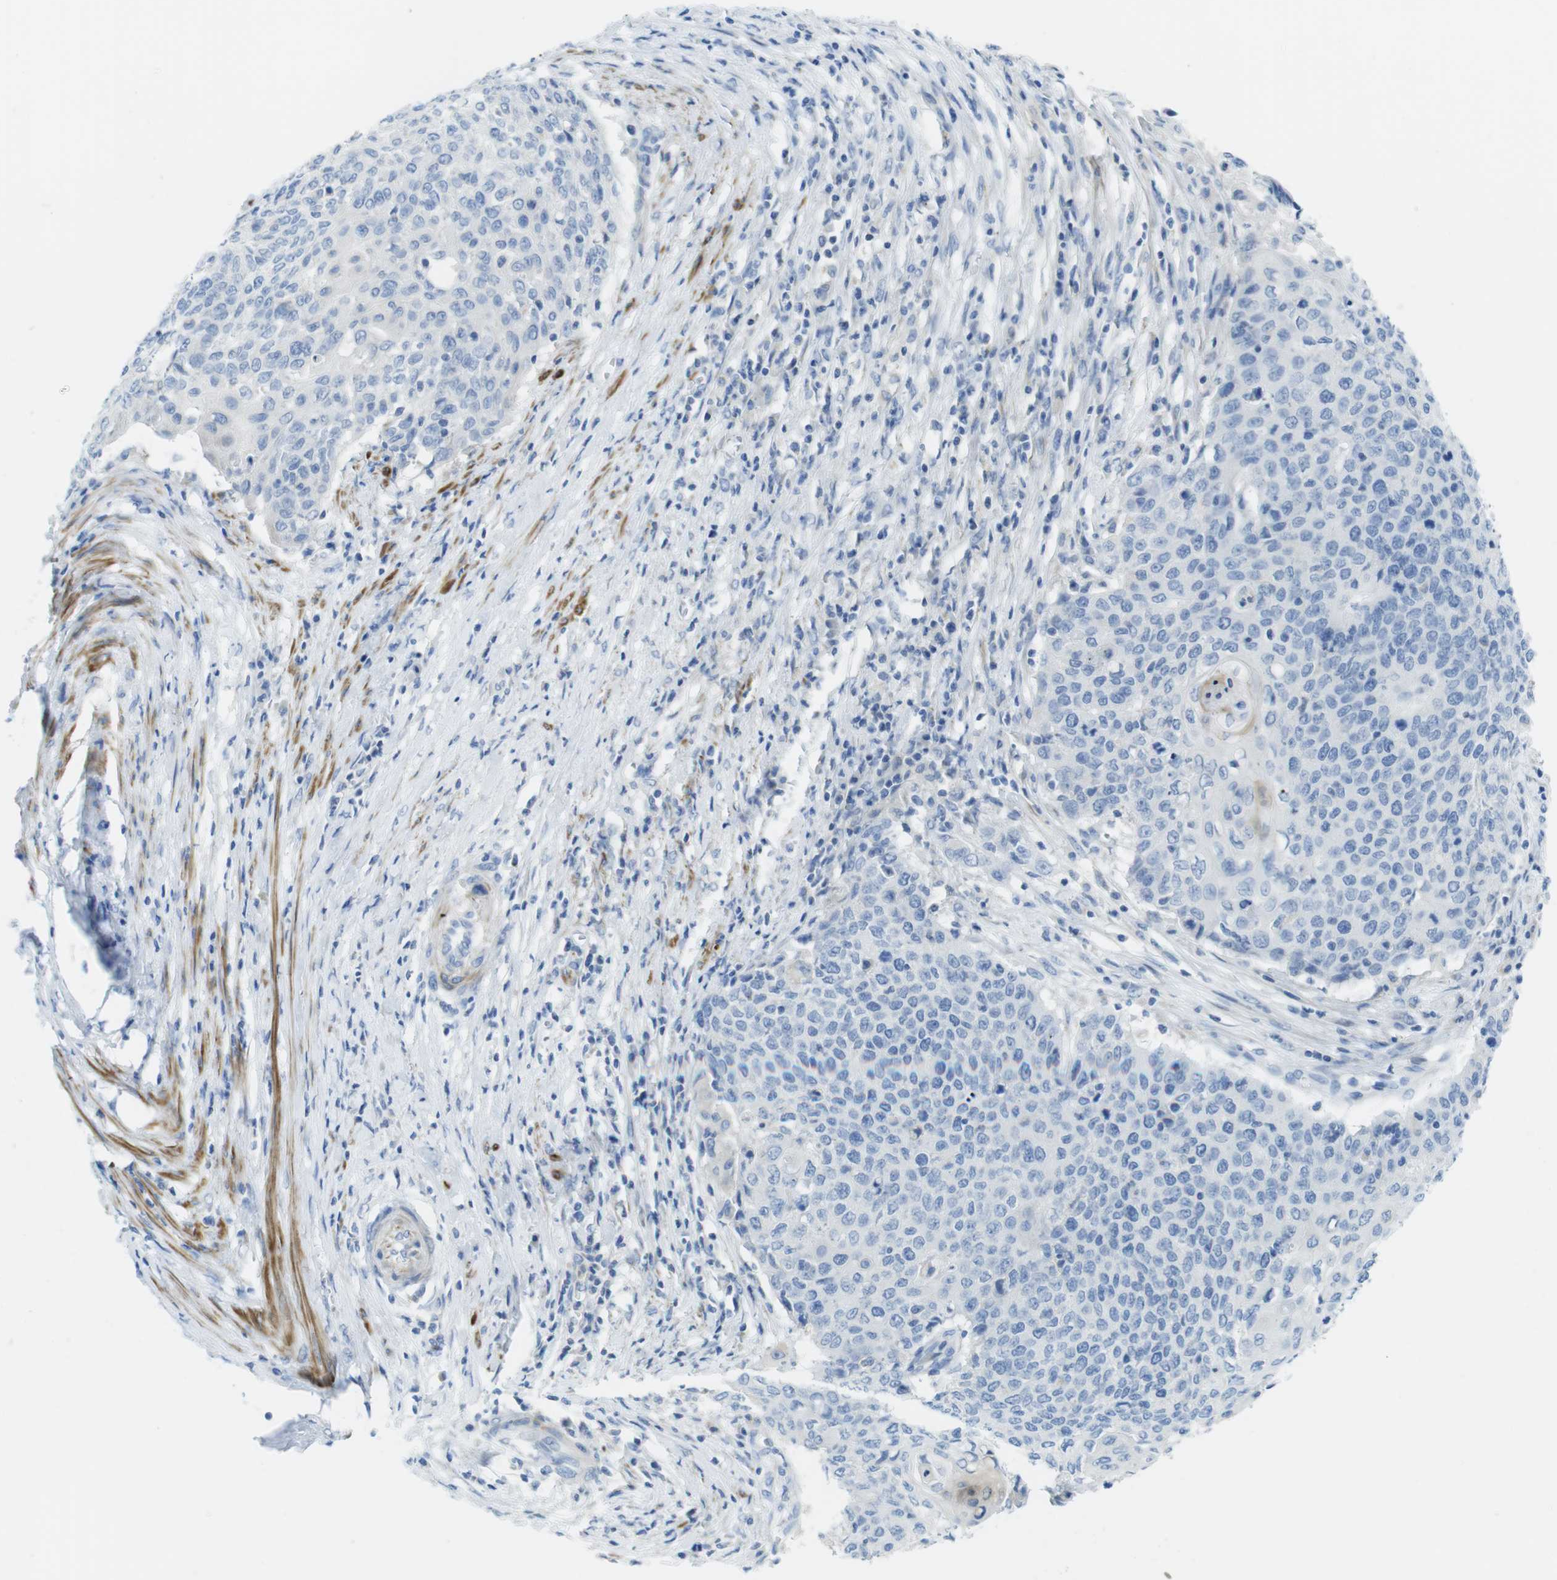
{"staining": {"intensity": "negative", "quantity": "none", "location": "none"}, "tissue": "cervical cancer", "cell_type": "Tumor cells", "image_type": "cancer", "snomed": [{"axis": "morphology", "description": "Squamous cell carcinoma, NOS"}, {"axis": "topography", "description": "Cervix"}], "caption": "This image is of squamous cell carcinoma (cervical) stained with immunohistochemistry (IHC) to label a protein in brown with the nuclei are counter-stained blue. There is no expression in tumor cells.", "gene": "ASIC5", "patient": {"sex": "female", "age": 39}}